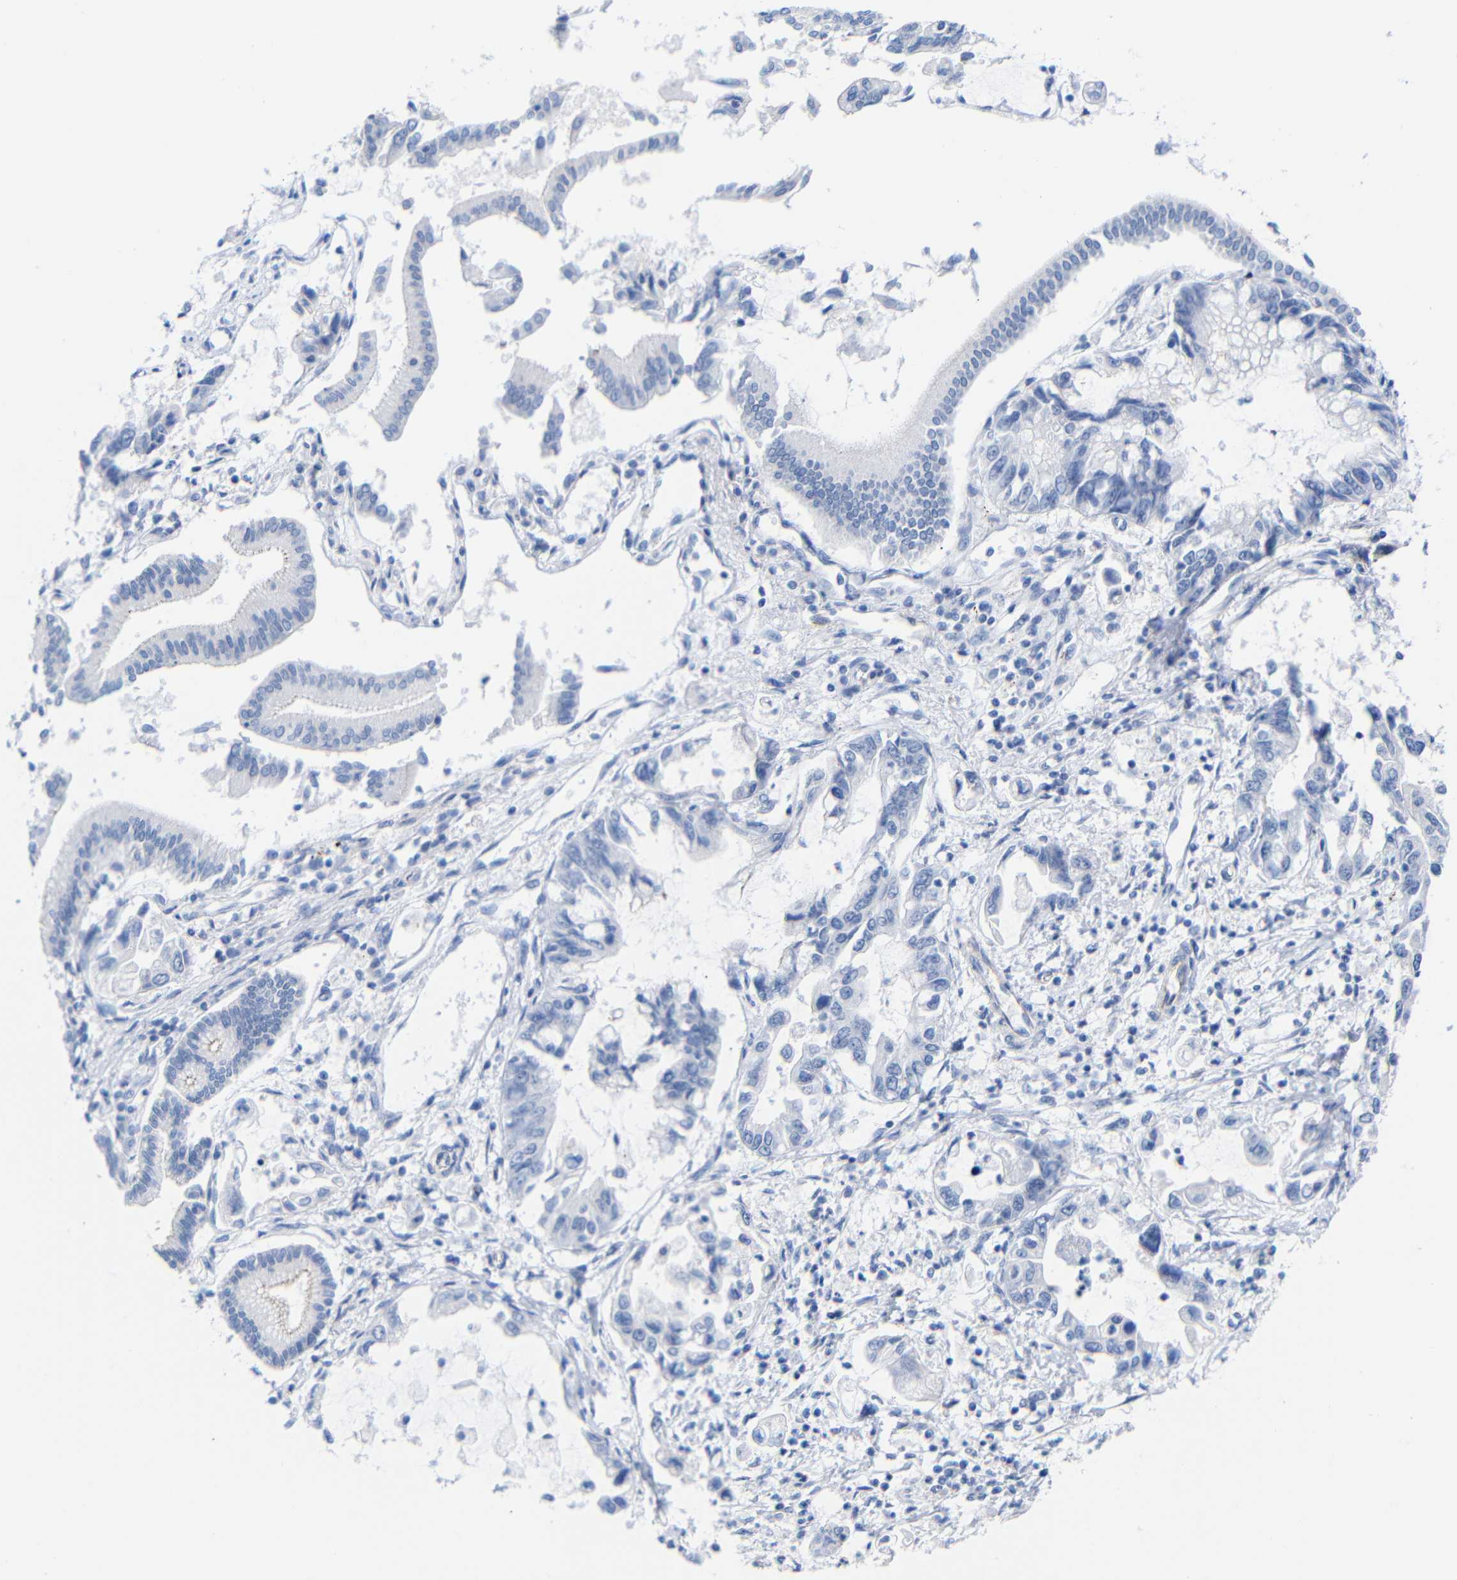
{"staining": {"intensity": "negative", "quantity": "none", "location": "none"}, "tissue": "pancreatic cancer", "cell_type": "Tumor cells", "image_type": "cancer", "snomed": [{"axis": "morphology", "description": "Adenocarcinoma, NOS"}, {"axis": "topography", "description": "Pancreas"}], "caption": "This is an IHC histopathology image of human adenocarcinoma (pancreatic). There is no positivity in tumor cells.", "gene": "CGNL1", "patient": {"sex": "male", "age": 56}}